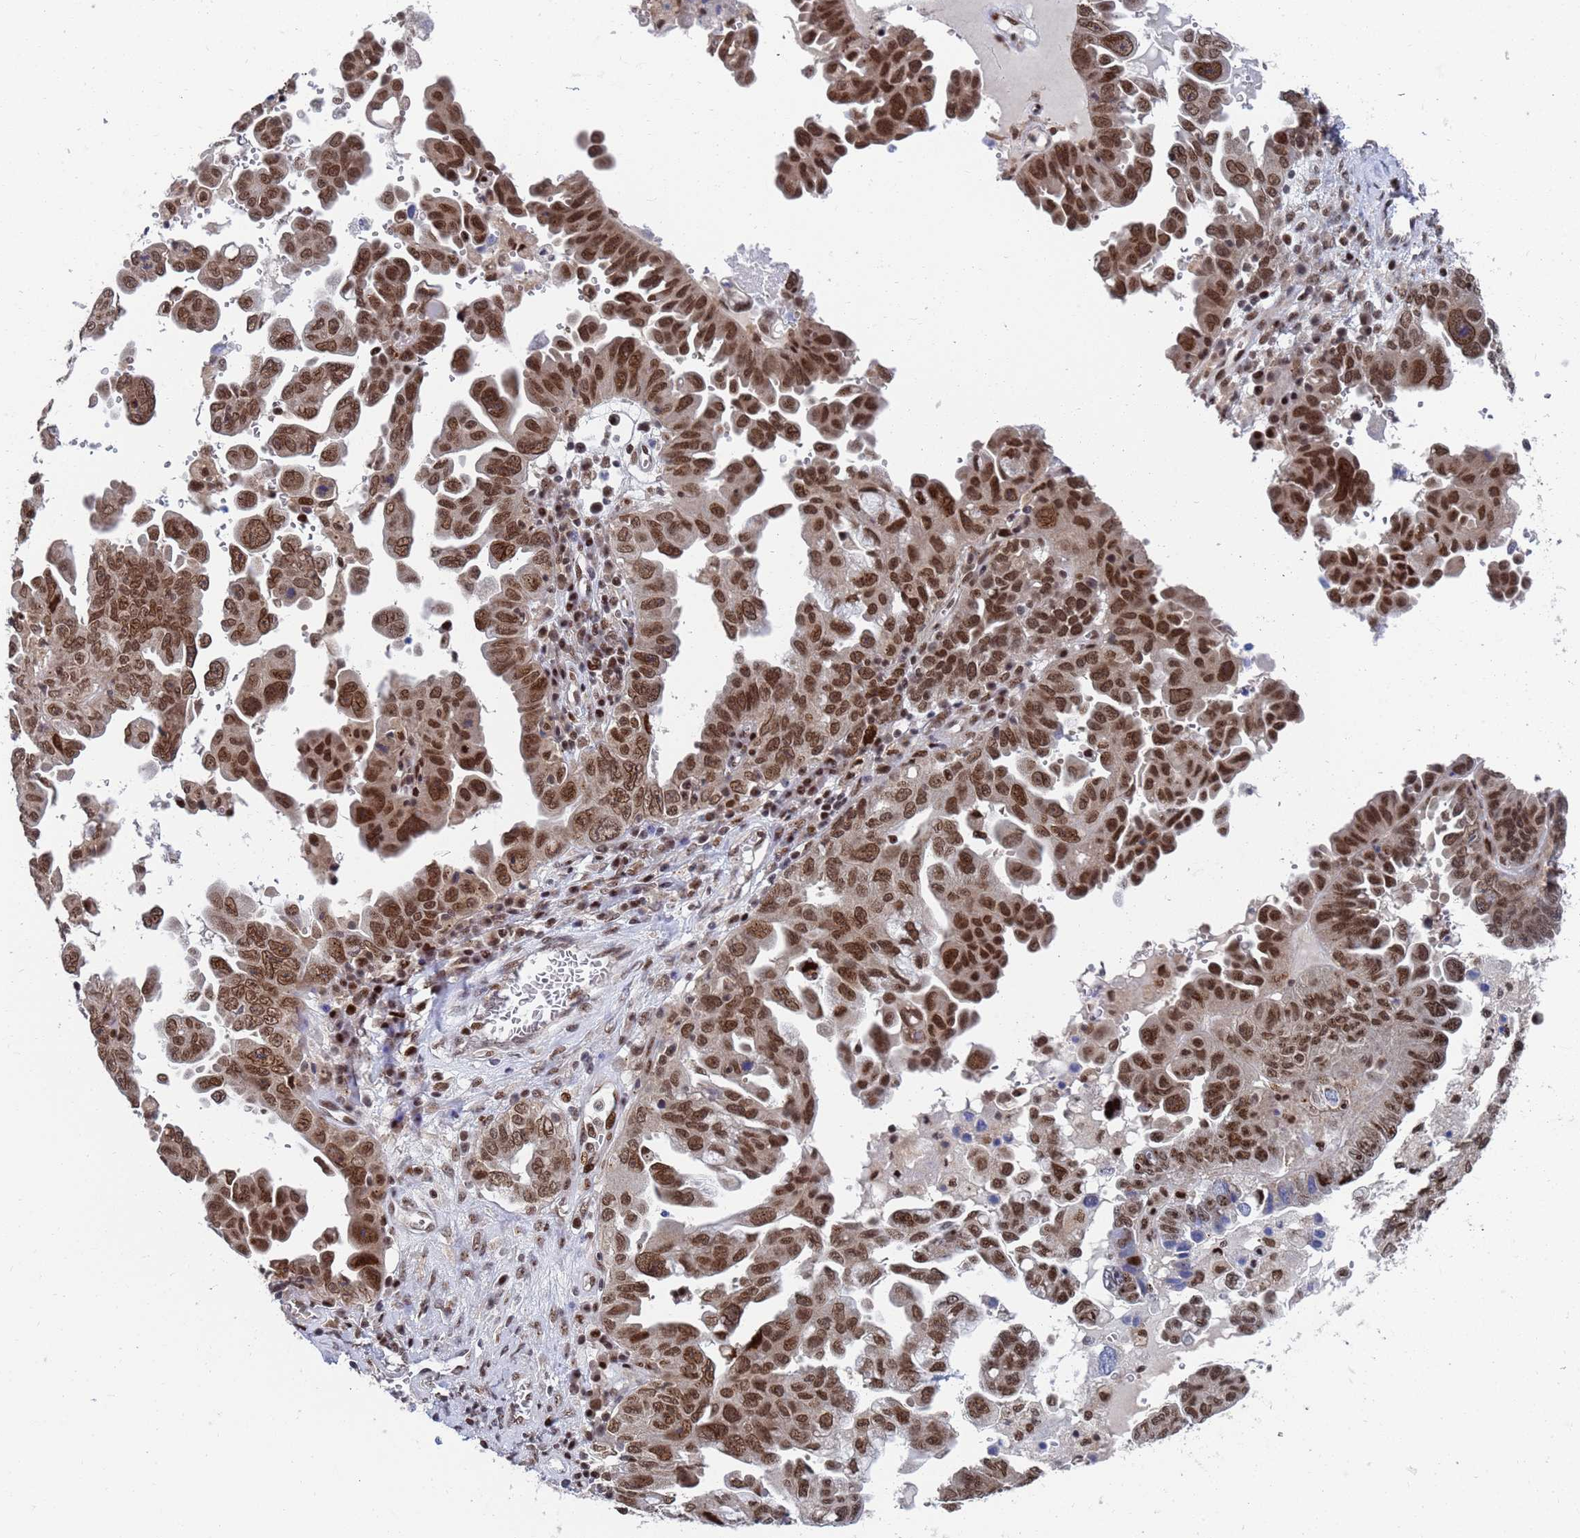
{"staining": {"intensity": "strong", "quantity": ">75%", "location": "nuclear"}, "tissue": "ovarian cancer", "cell_type": "Tumor cells", "image_type": "cancer", "snomed": [{"axis": "morphology", "description": "Carcinoma, endometroid"}, {"axis": "topography", "description": "Ovary"}], "caption": "Immunohistochemical staining of ovarian cancer (endometroid carcinoma) demonstrates strong nuclear protein staining in approximately >75% of tumor cells.", "gene": "AP5Z1", "patient": {"sex": "female", "age": 62}}